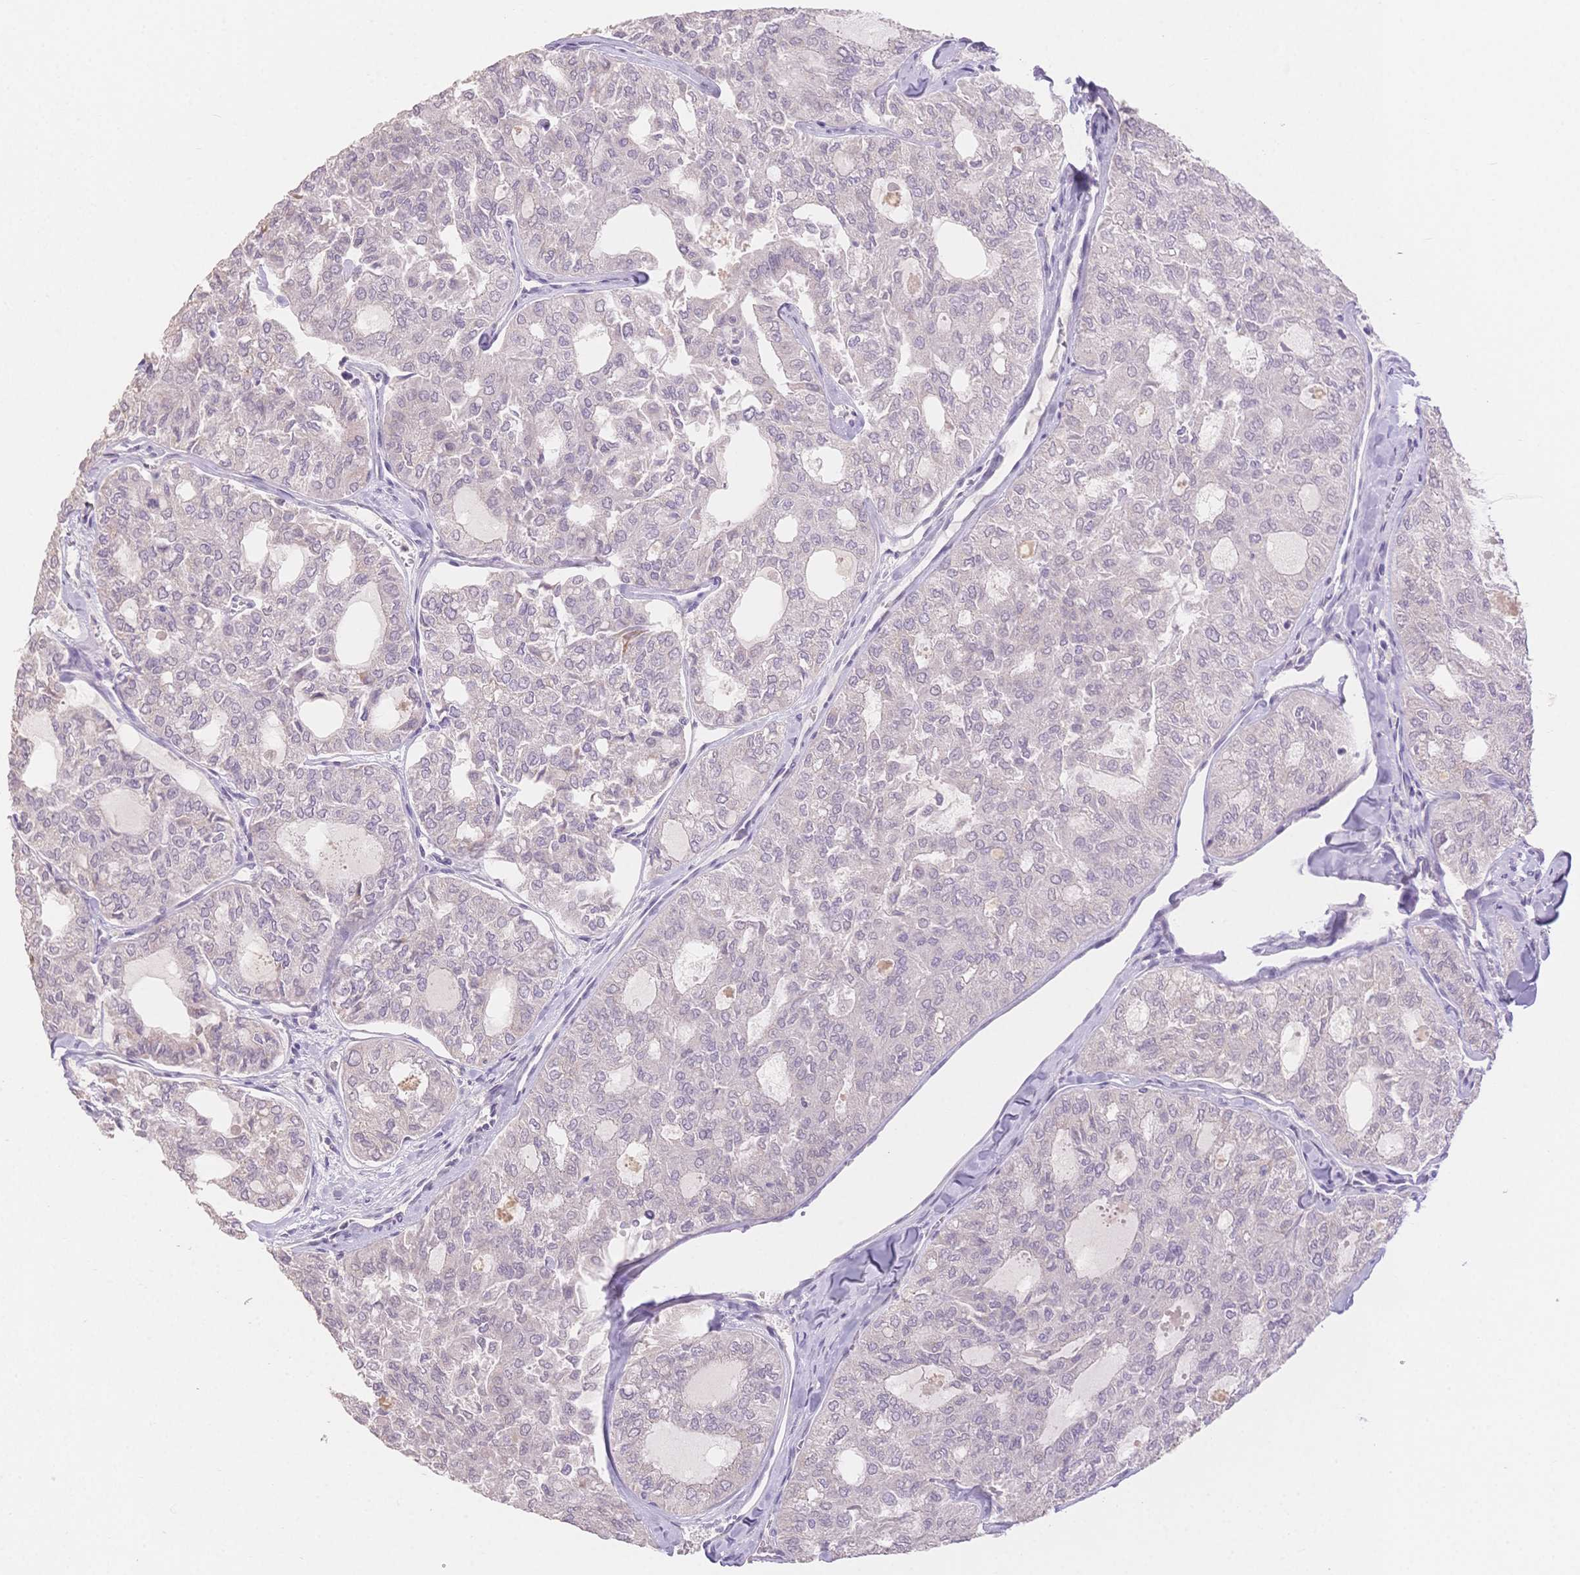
{"staining": {"intensity": "negative", "quantity": "none", "location": "none"}, "tissue": "thyroid cancer", "cell_type": "Tumor cells", "image_type": "cancer", "snomed": [{"axis": "morphology", "description": "Follicular adenoma carcinoma, NOS"}, {"axis": "topography", "description": "Thyroid gland"}], "caption": "DAB (3,3'-diaminobenzidine) immunohistochemical staining of thyroid follicular adenoma carcinoma exhibits no significant expression in tumor cells.", "gene": "SUV39H2", "patient": {"sex": "male", "age": 75}}